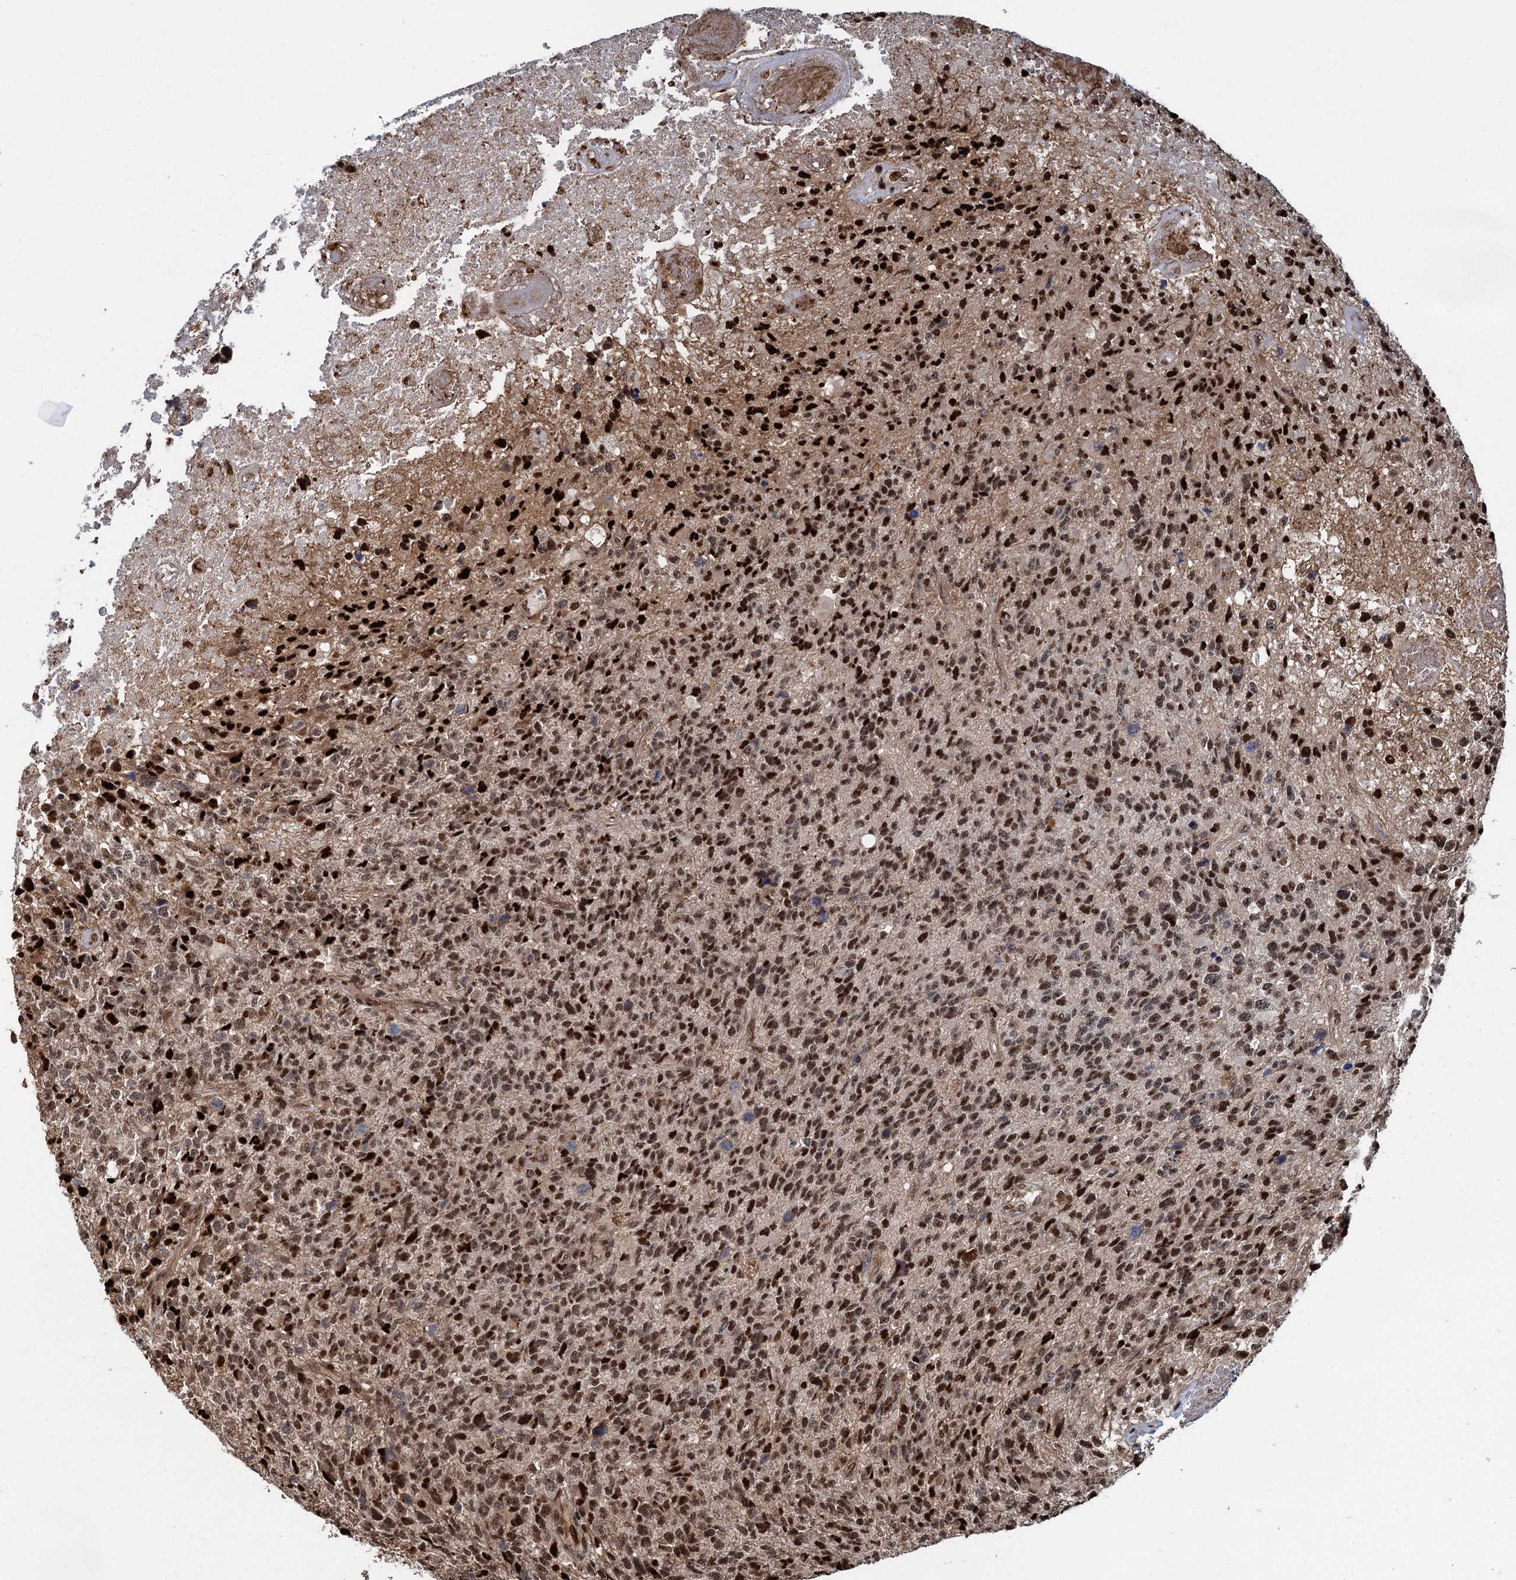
{"staining": {"intensity": "moderate", "quantity": ">75%", "location": "nuclear"}, "tissue": "glioma", "cell_type": "Tumor cells", "image_type": "cancer", "snomed": [{"axis": "morphology", "description": "Glioma, malignant, High grade"}, {"axis": "topography", "description": "Brain"}], "caption": "The immunohistochemical stain labels moderate nuclear expression in tumor cells of glioma tissue.", "gene": "ANKRD49", "patient": {"sex": "male", "age": 76}}